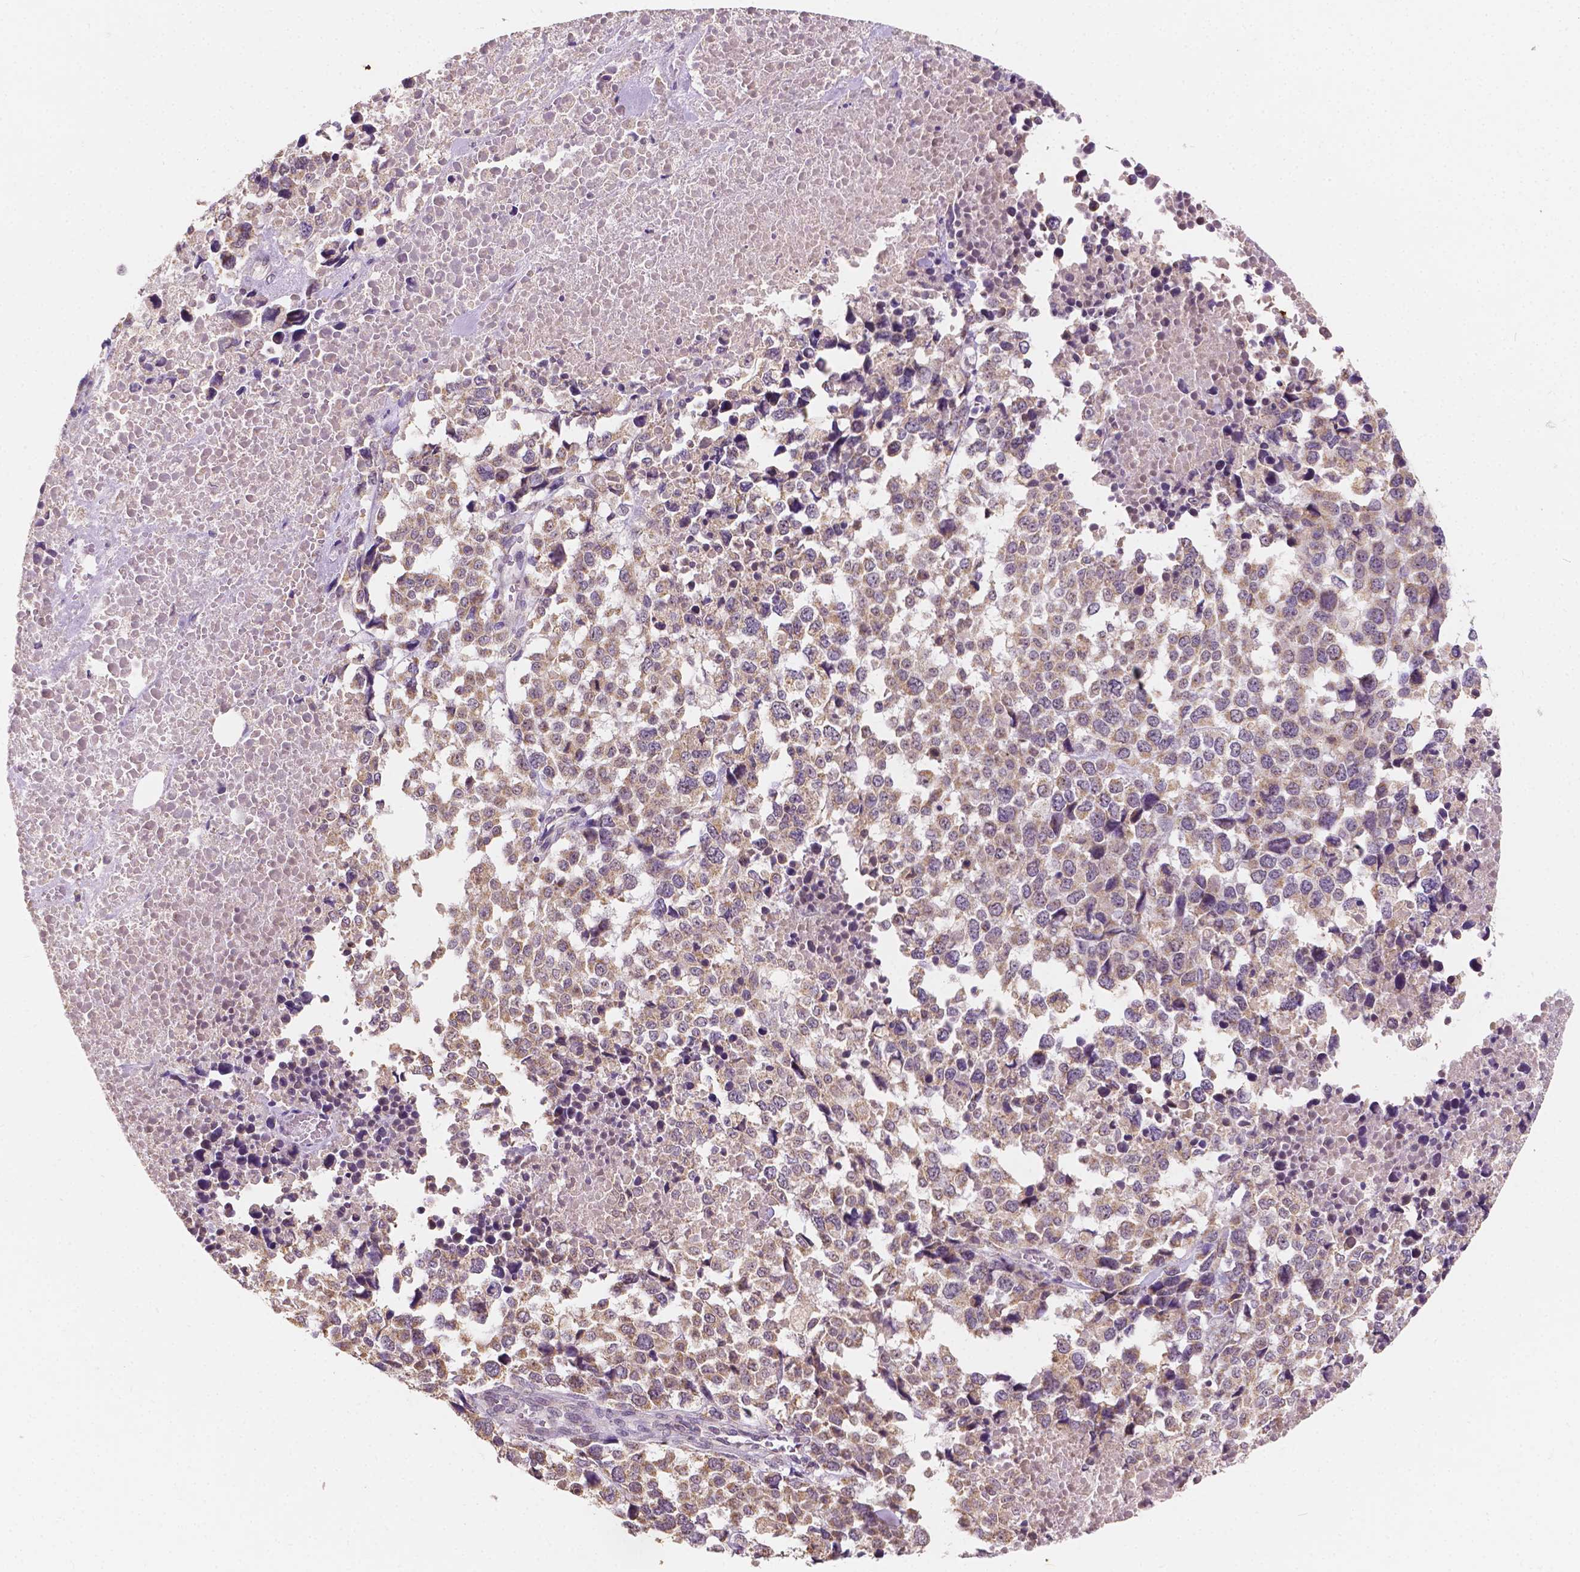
{"staining": {"intensity": "weak", "quantity": ">75%", "location": "cytoplasmic/membranous"}, "tissue": "melanoma", "cell_type": "Tumor cells", "image_type": "cancer", "snomed": [{"axis": "morphology", "description": "Malignant melanoma, Metastatic site"}, {"axis": "topography", "description": "Skin"}], "caption": "Protein expression analysis of human melanoma reveals weak cytoplasmic/membranous staining in about >75% of tumor cells.", "gene": "SIRT2", "patient": {"sex": "male", "age": 84}}